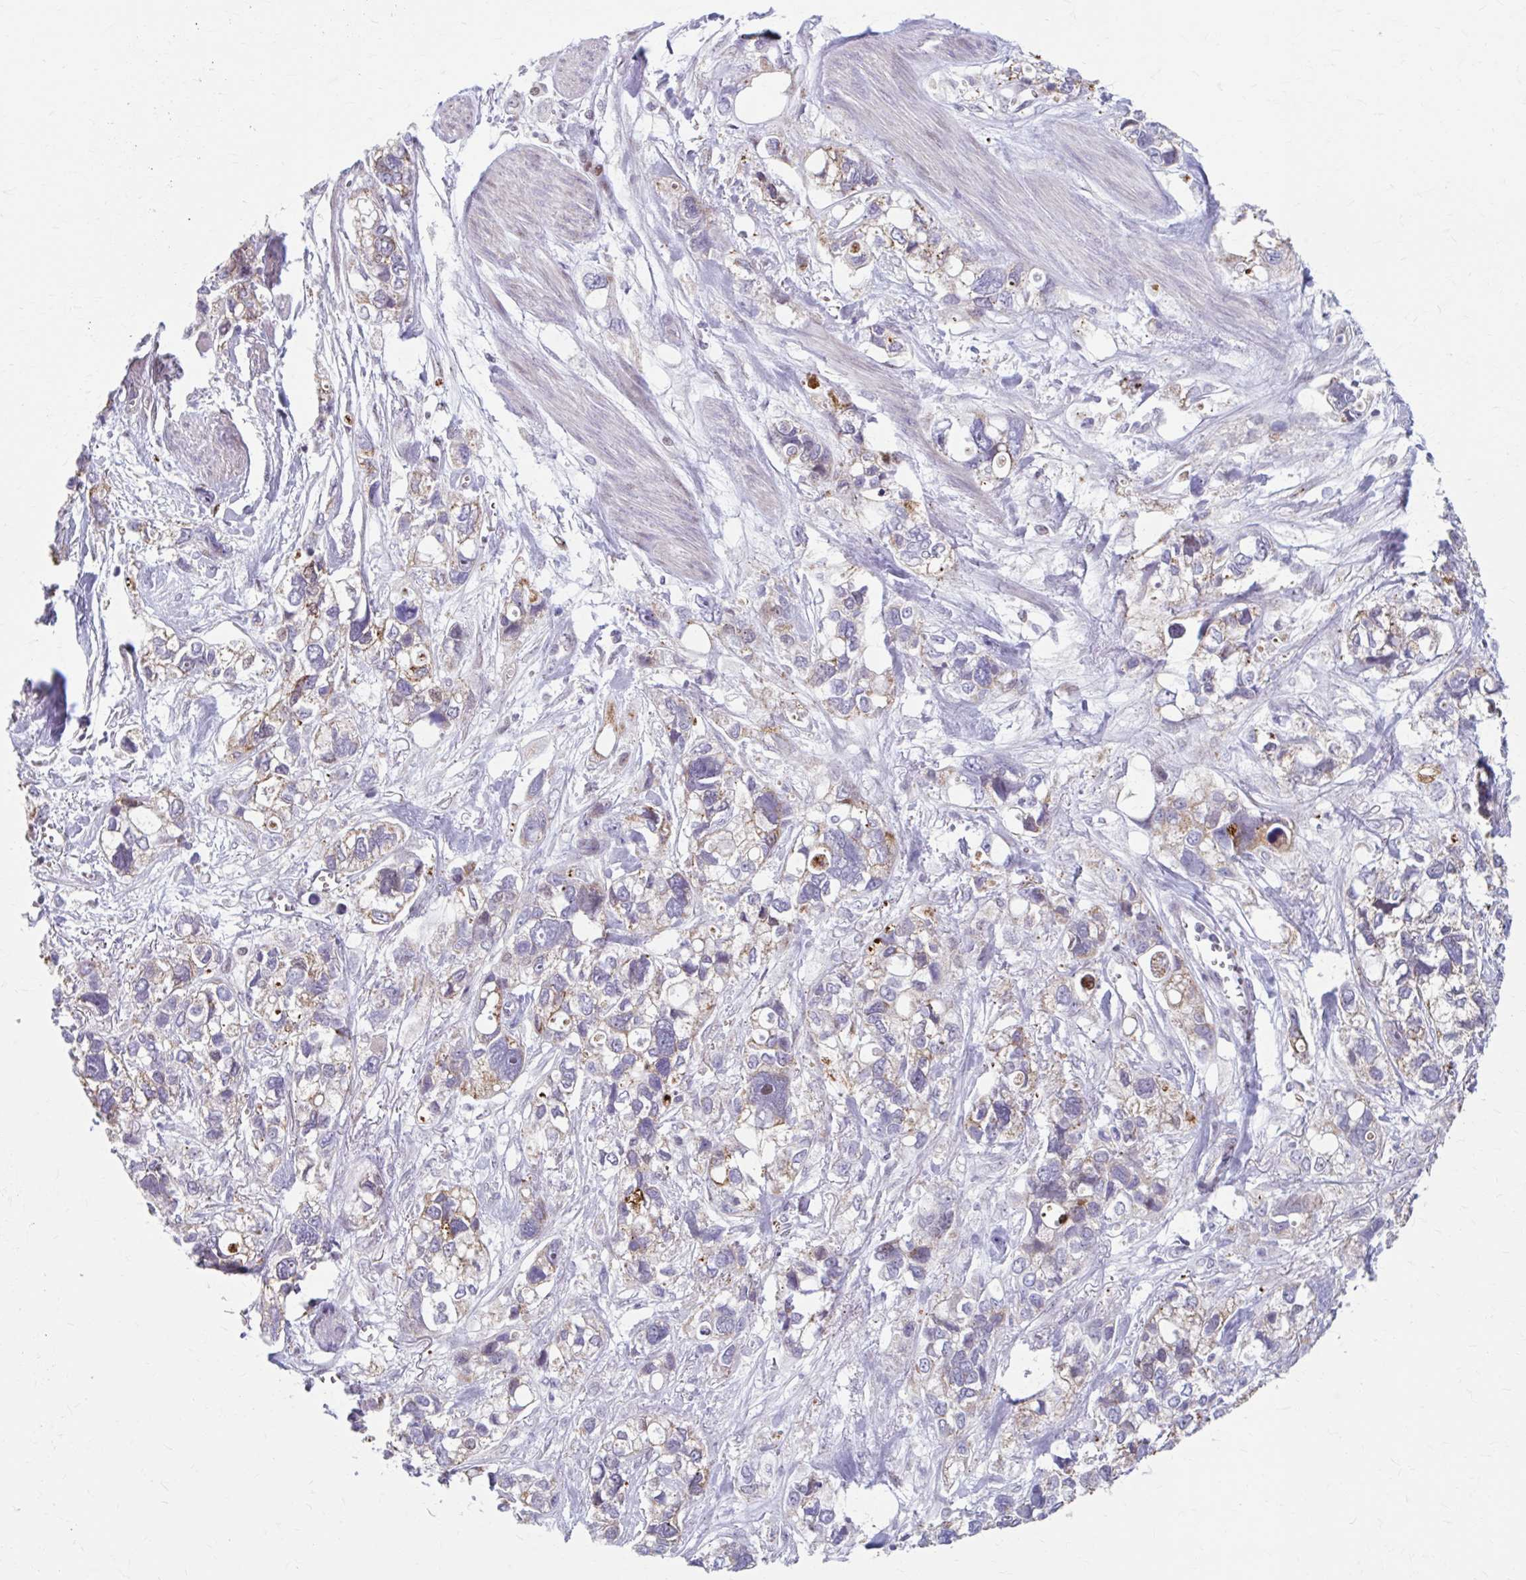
{"staining": {"intensity": "weak", "quantity": "<25%", "location": "cytoplasmic/membranous"}, "tissue": "stomach cancer", "cell_type": "Tumor cells", "image_type": "cancer", "snomed": [{"axis": "morphology", "description": "Adenocarcinoma, NOS"}, {"axis": "topography", "description": "Stomach, upper"}], "caption": "Tumor cells show no significant expression in stomach cancer (adenocarcinoma). Brightfield microscopy of immunohistochemistry stained with DAB (brown) and hematoxylin (blue), captured at high magnification.", "gene": "BEAN1", "patient": {"sex": "female", "age": 81}}